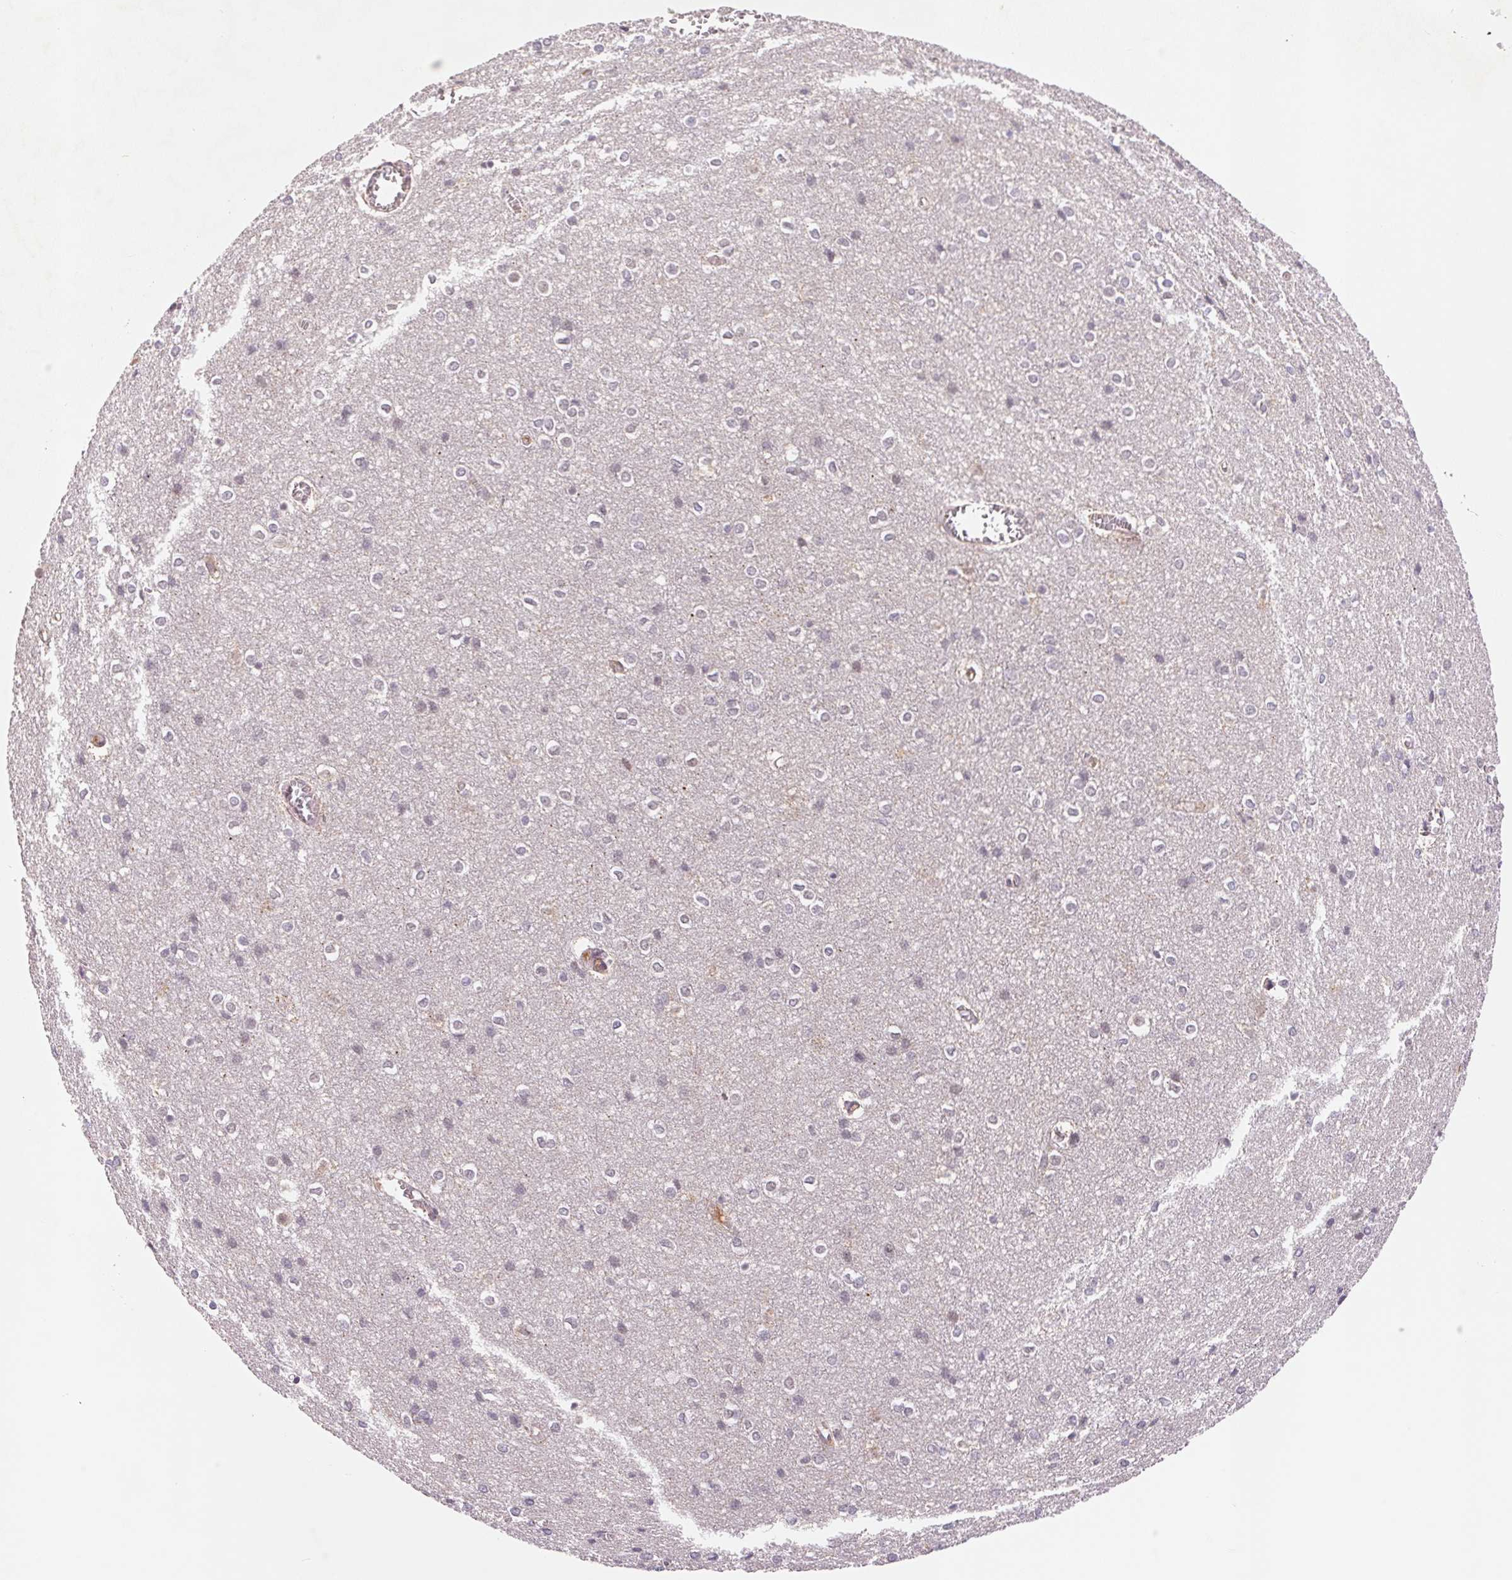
{"staining": {"intensity": "weak", "quantity": "25%-75%", "location": "cytoplasmic/membranous"}, "tissue": "cerebral cortex", "cell_type": "Endothelial cells", "image_type": "normal", "snomed": [{"axis": "morphology", "description": "Normal tissue, NOS"}, {"axis": "topography", "description": "Cerebral cortex"}], "caption": "Immunohistochemistry (IHC) micrograph of normal cerebral cortex stained for a protein (brown), which demonstrates low levels of weak cytoplasmic/membranous staining in about 25%-75% of endothelial cells.", "gene": "BNIP5", "patient": {"sex": "male", "age": 37}}